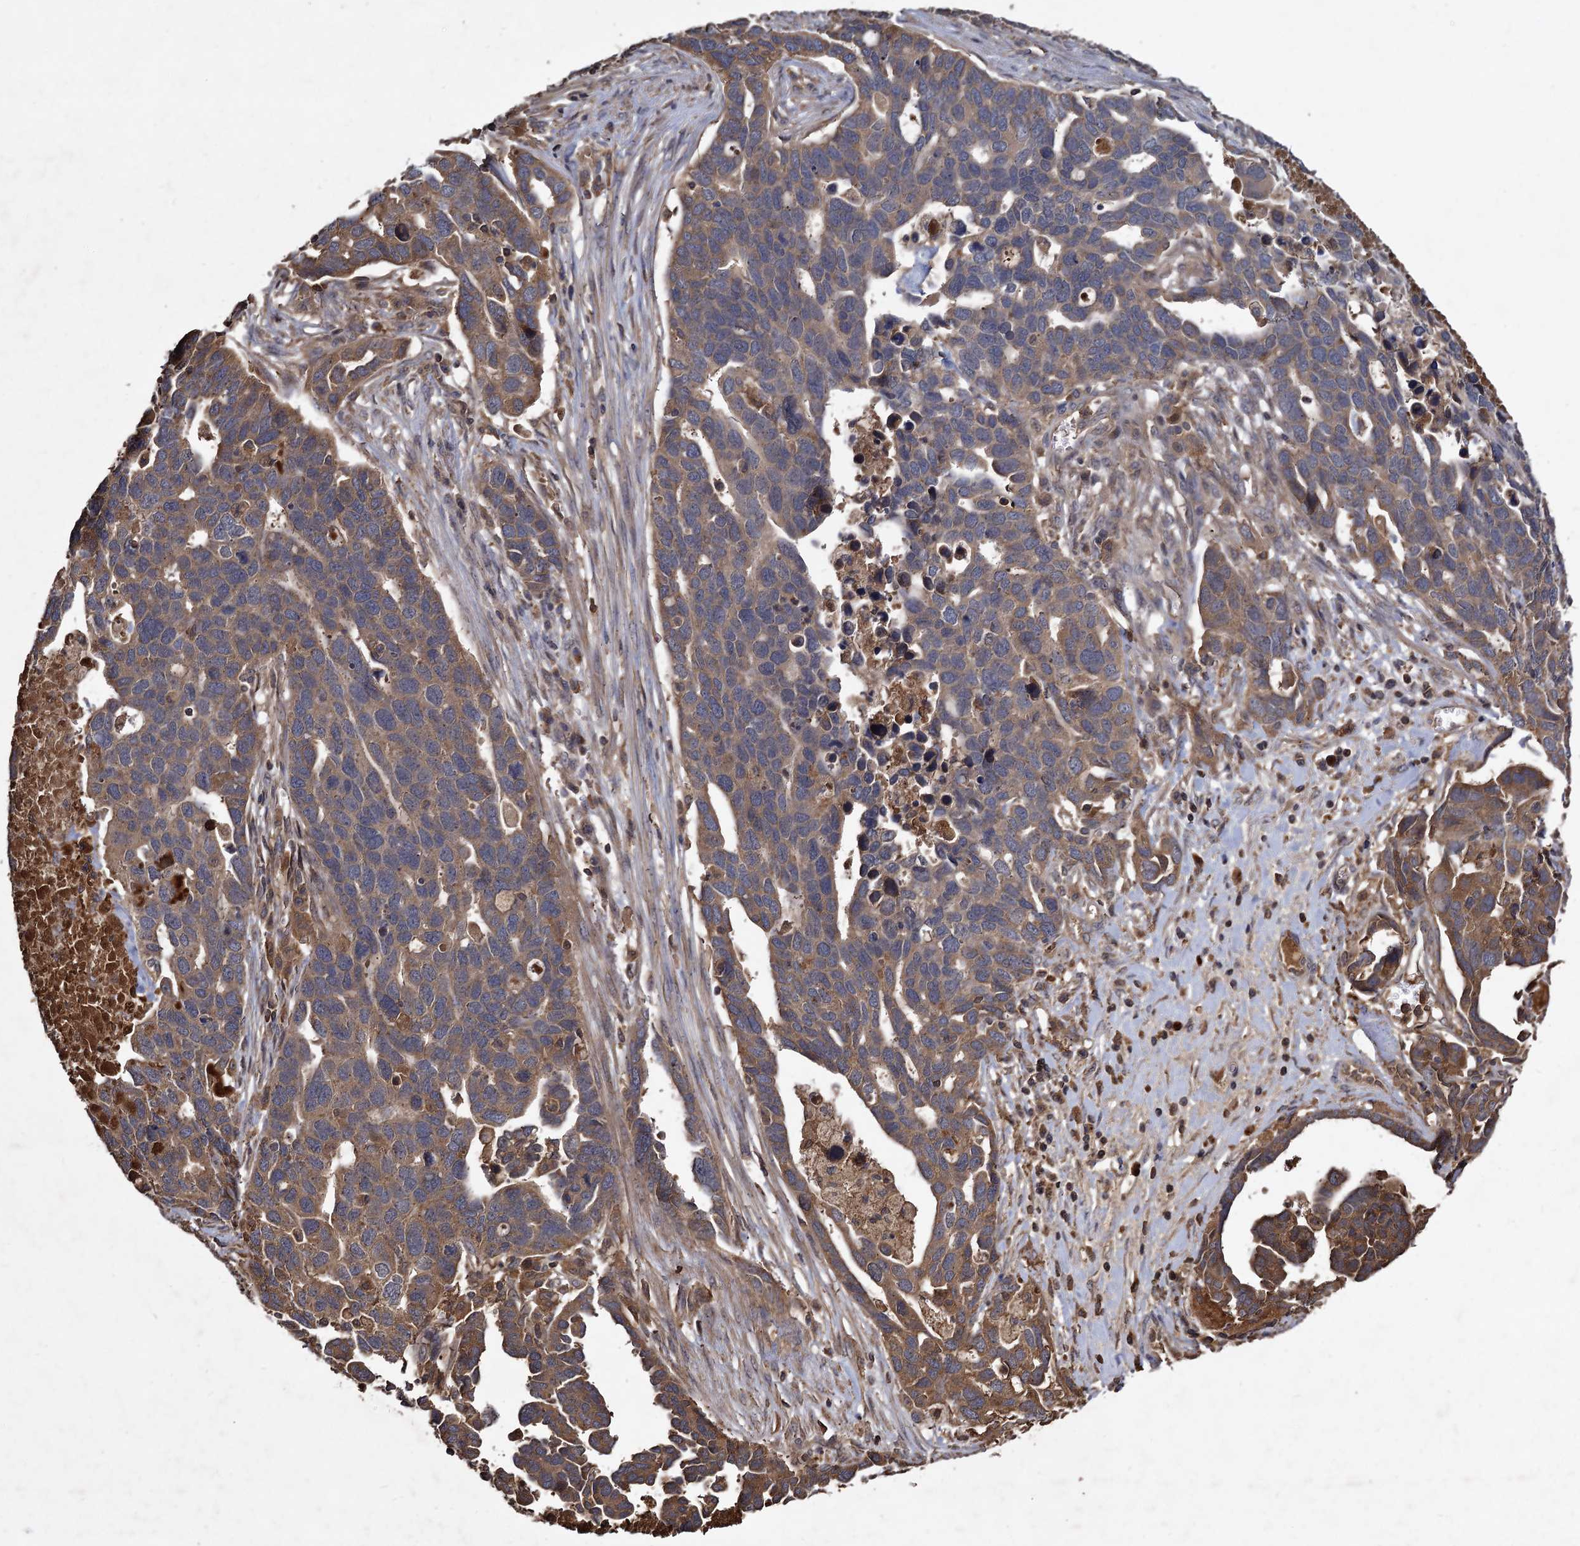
{"staining": {"intensity": "moderate", "quantity": ">75%", "location": "cytoplasmic/membranous"}, "tissue": "ovarian cancer", "cell_type": "Tumor cells", "image_type": "cancer", "snomed": [{"axis": "morphology", "description": "Cystadenocarcinoma, serous, NOS"}, {"axis": "topography", "description": "Ovary"}], "caption": "A photomicrograph showing moderate cytoplasmic/membranous expression in about >75% of tumor cells in serous cystadenocarcinoma (ovarian), as visualized by brown immunohistochemical staining.", "gene": "GCLC", "patient": {"sex": "female", "age": 54}}